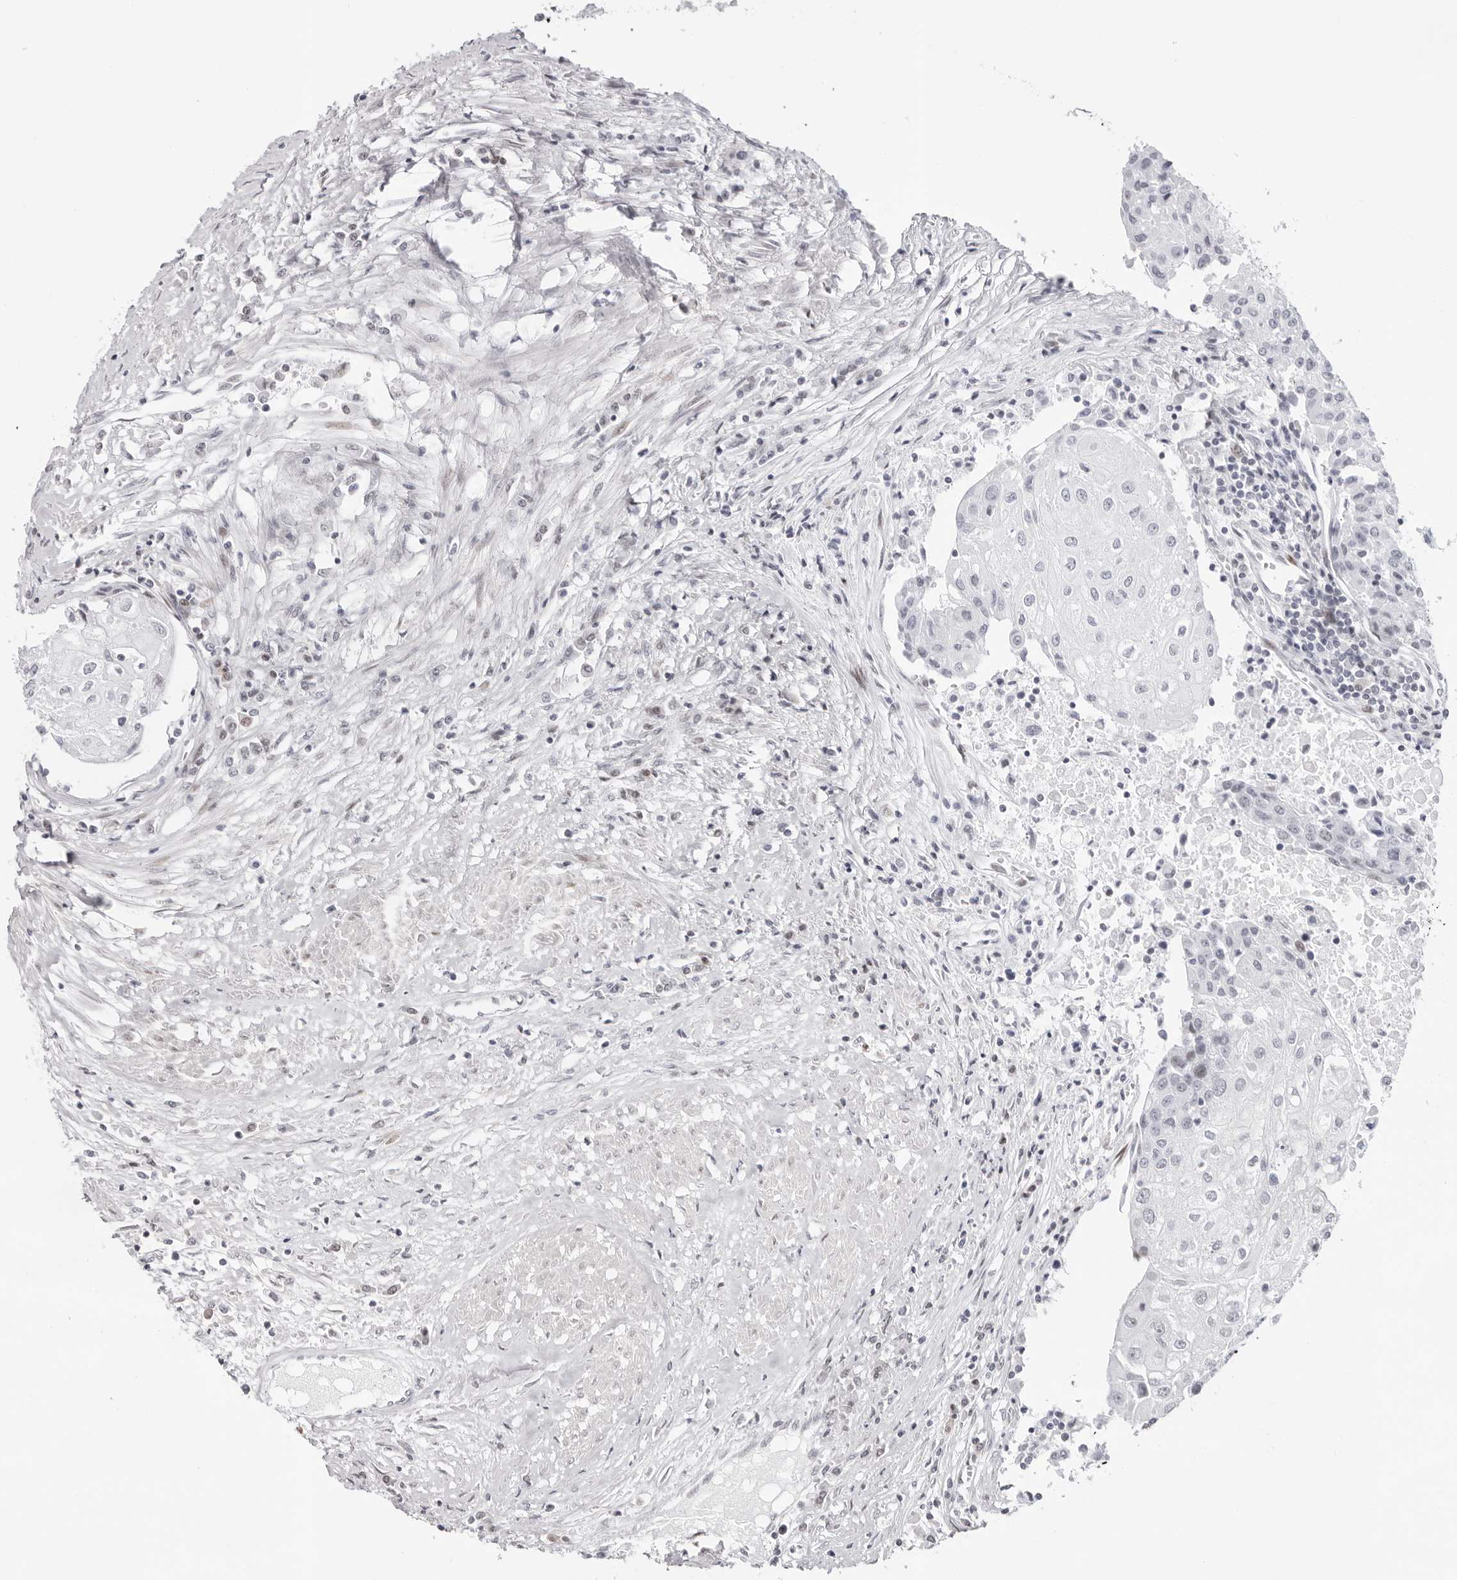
{"staining": {"intensity": "negative", "quantity": "none", "location": "none"}, "tissue": "urothelial cancer", "cell_type": "Tumor cells", "image_type": "cancer", "snomed": [{"axis": "morphology", "description": "Urothelial carcinoma, High grade"}, {"axis": "topography", "description": "Urinary bladder"}], "caption": "Tumor cells are negative for protein expression in human urothelial carcinoma (high-grade).", "gene": "NTPCR", "patient": {"sex": "female", "age": 85}}